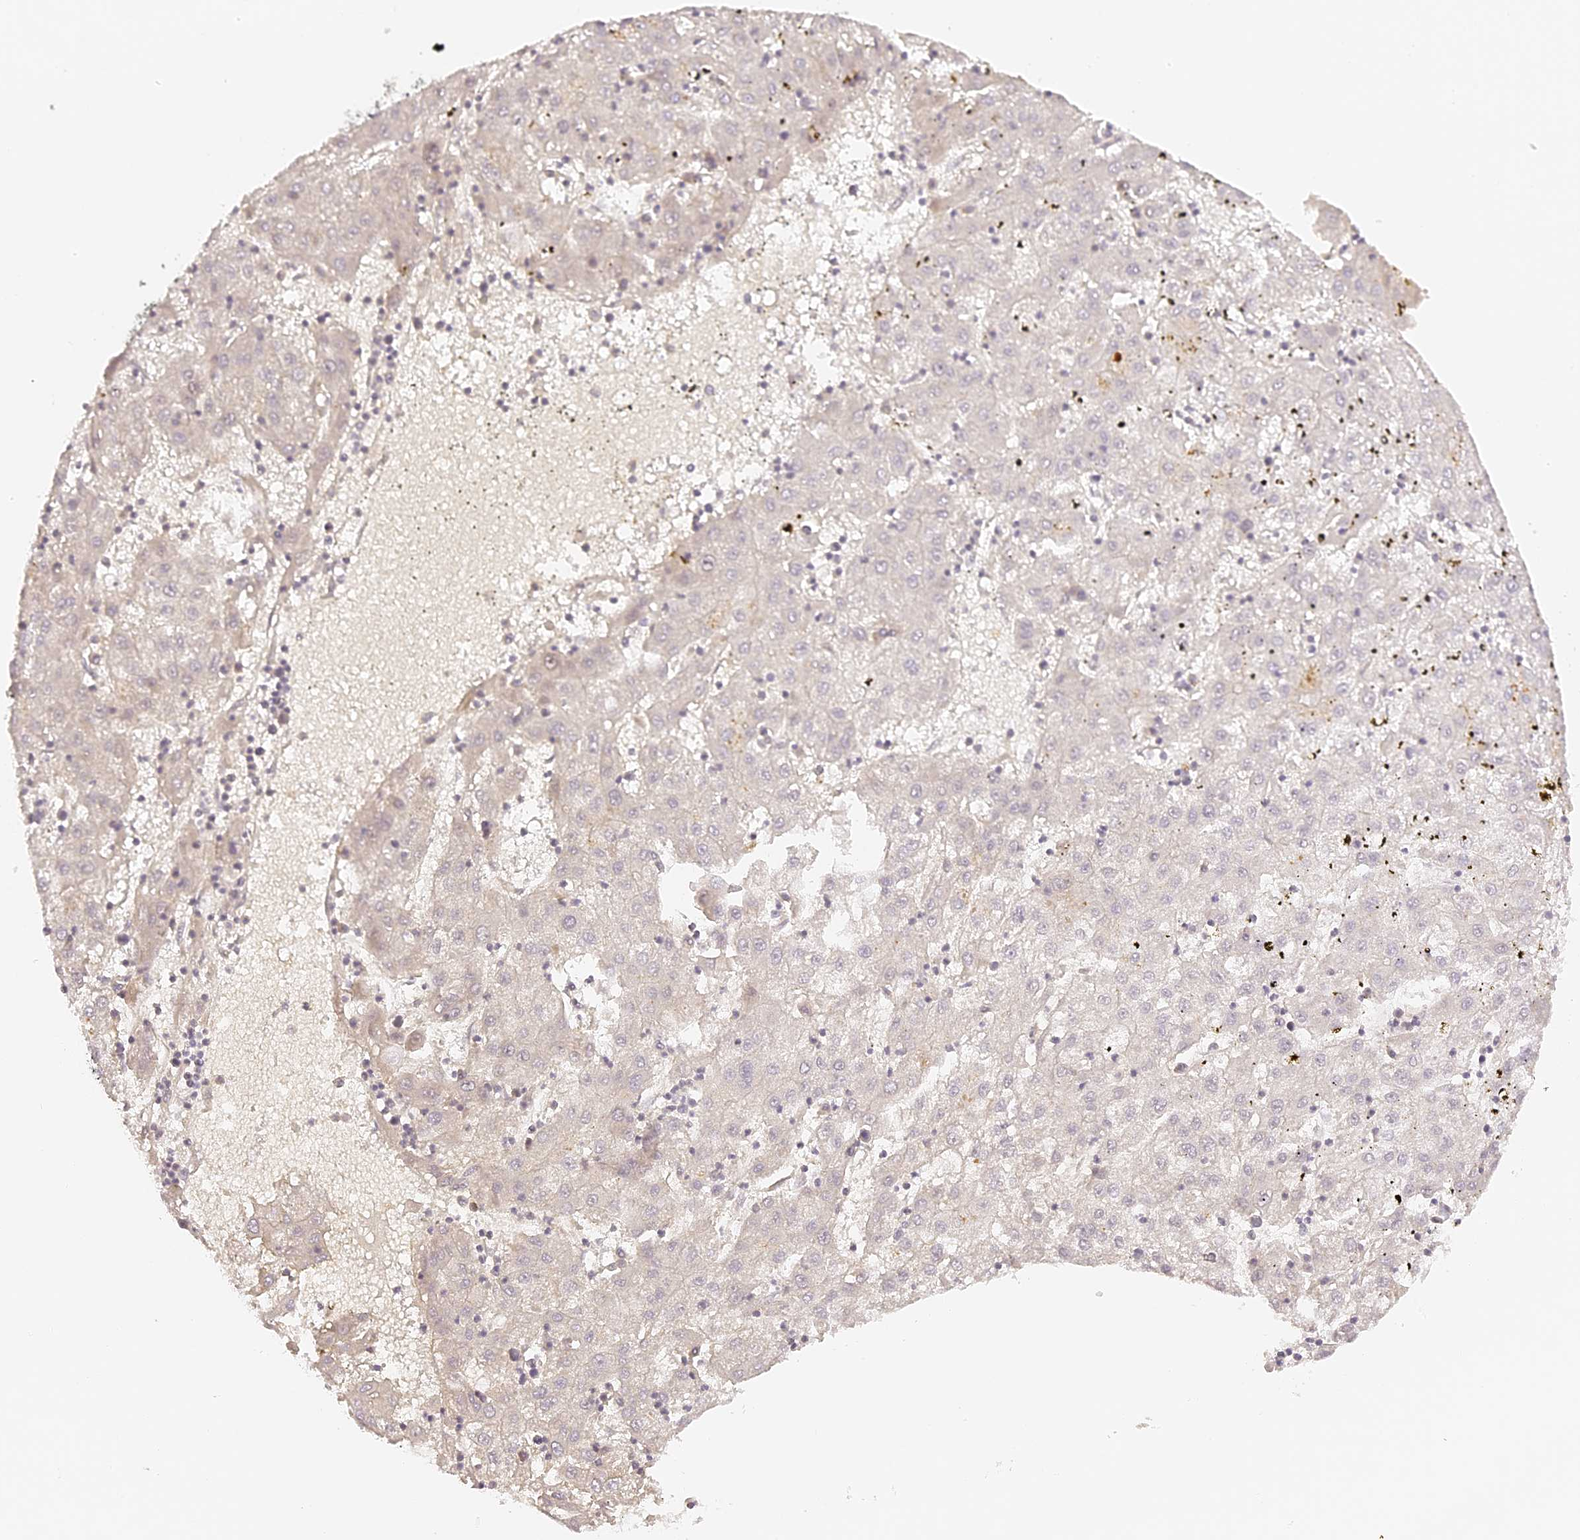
{"staining": {"intensity": "negative", "quantity": "none", "location": "none"}, "tissue": "liver cancer", "cell_type": "Tumor cells", "image_type": "cancer", "snomed": [{"axis": "morphology", "description": "Carcinoma, Hepatocellular, NOS"}, {"axis": "topography", "description": "Liver"}], "caption": "High power microscopy micrograph of an IHC image of liver cancer (hepatocellular carcinoma), revealing no significant expression in tumor cells. (IHC, brightfield microscopy, high magnification).", "gene": "ELL3", "patient": {"sex": "male", "age": 72}}